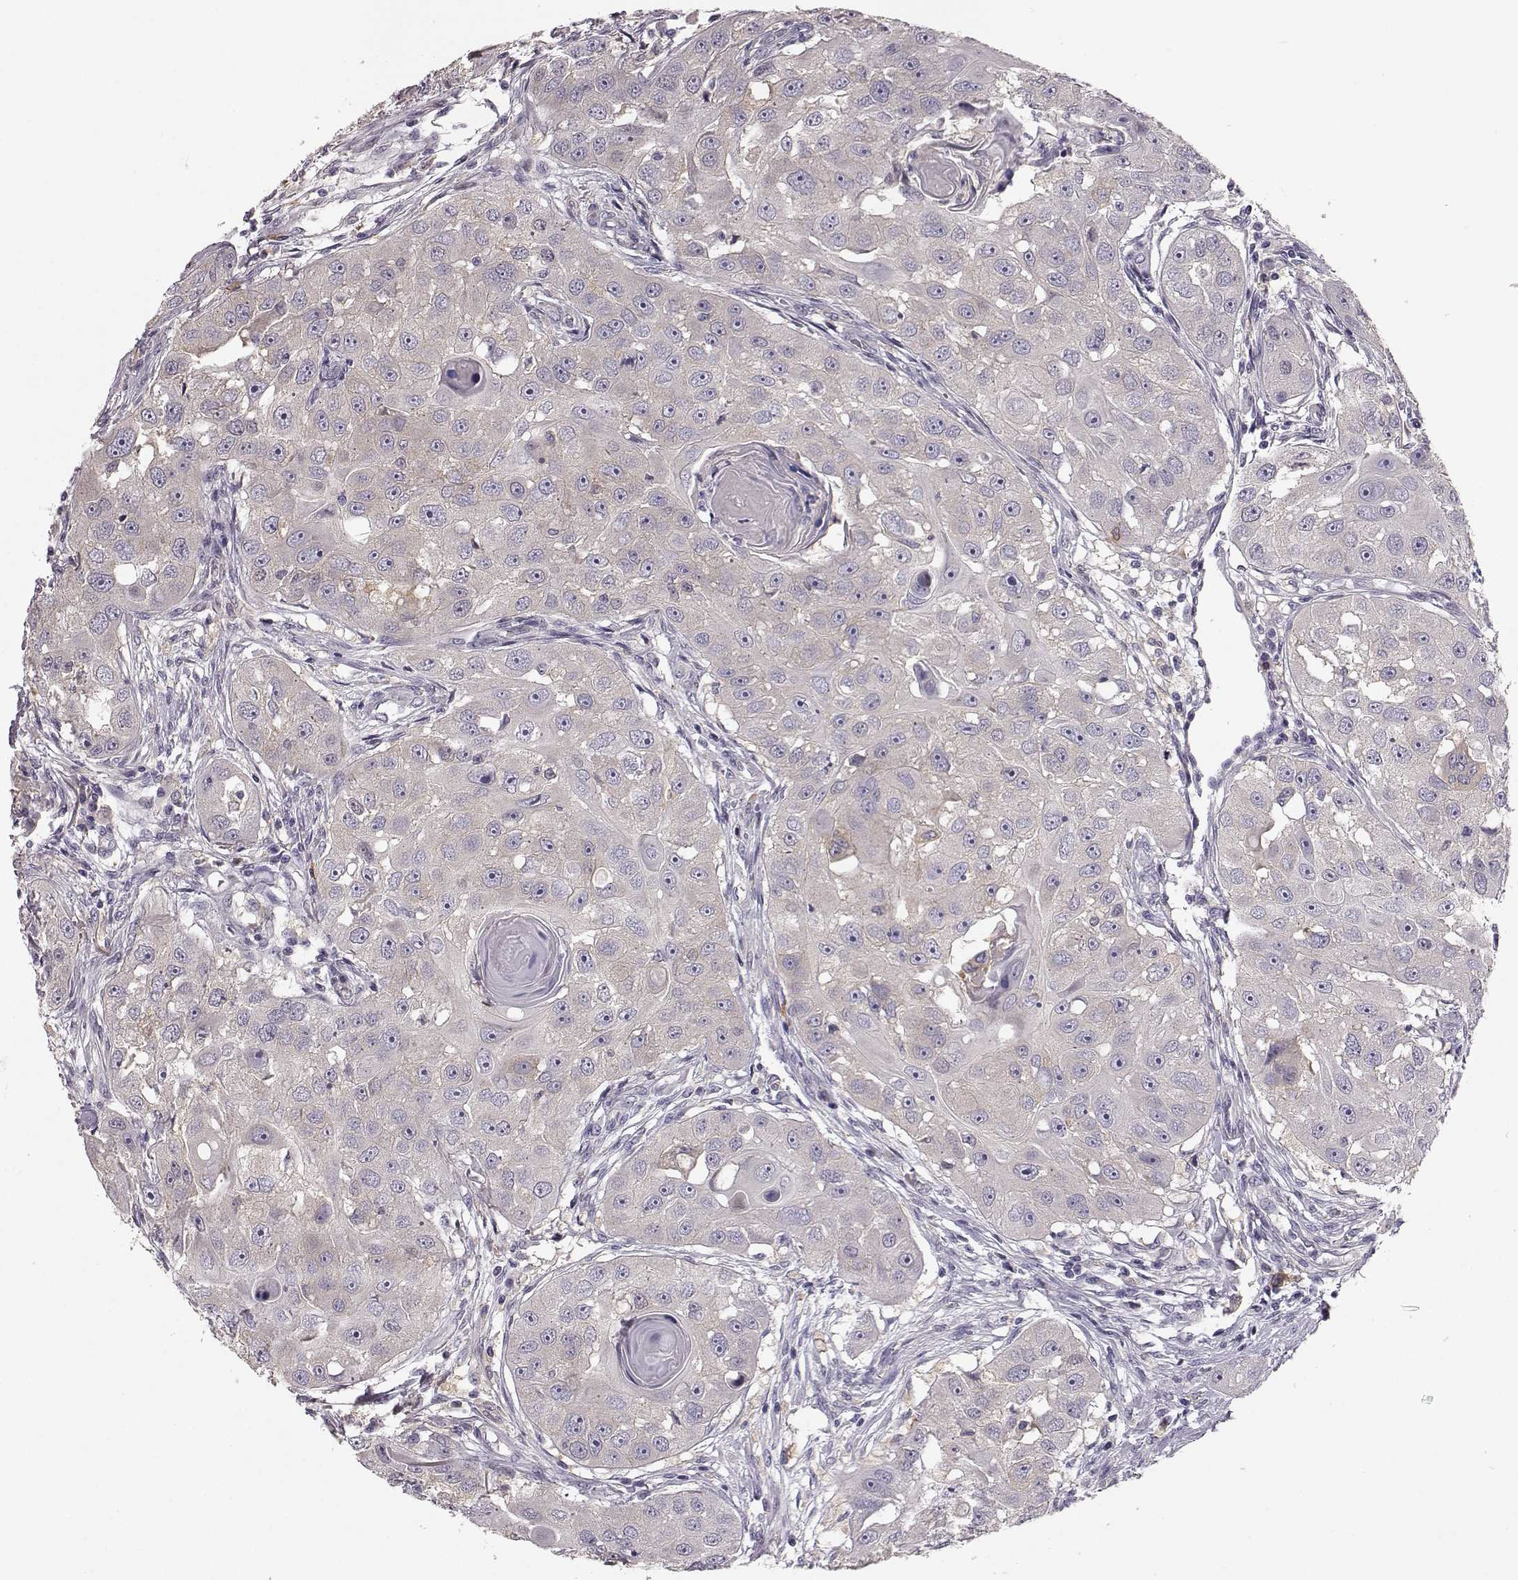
{"staining": {"intensity": "negative", "quantity": "none", "location": "none"}, "tissue": "head and neck cancer", "cell_type": "Tumor cells", "image_type": "cancer", "snomed": [{"axis": "morphology", "description": "Squamous cell carcinoma, NOS"}, {"axis": "topography", "description": "Head-Neck"}], "caption": "IHC image of neoplastic tissue: human head and neck squamous cell carcinoma stained with DAB (3,3'-diaminobenzidine) reveals no significant protein expression in tumor cells.", "gene": "GPR50", "patient": {"sex": "male", "age": 51}}